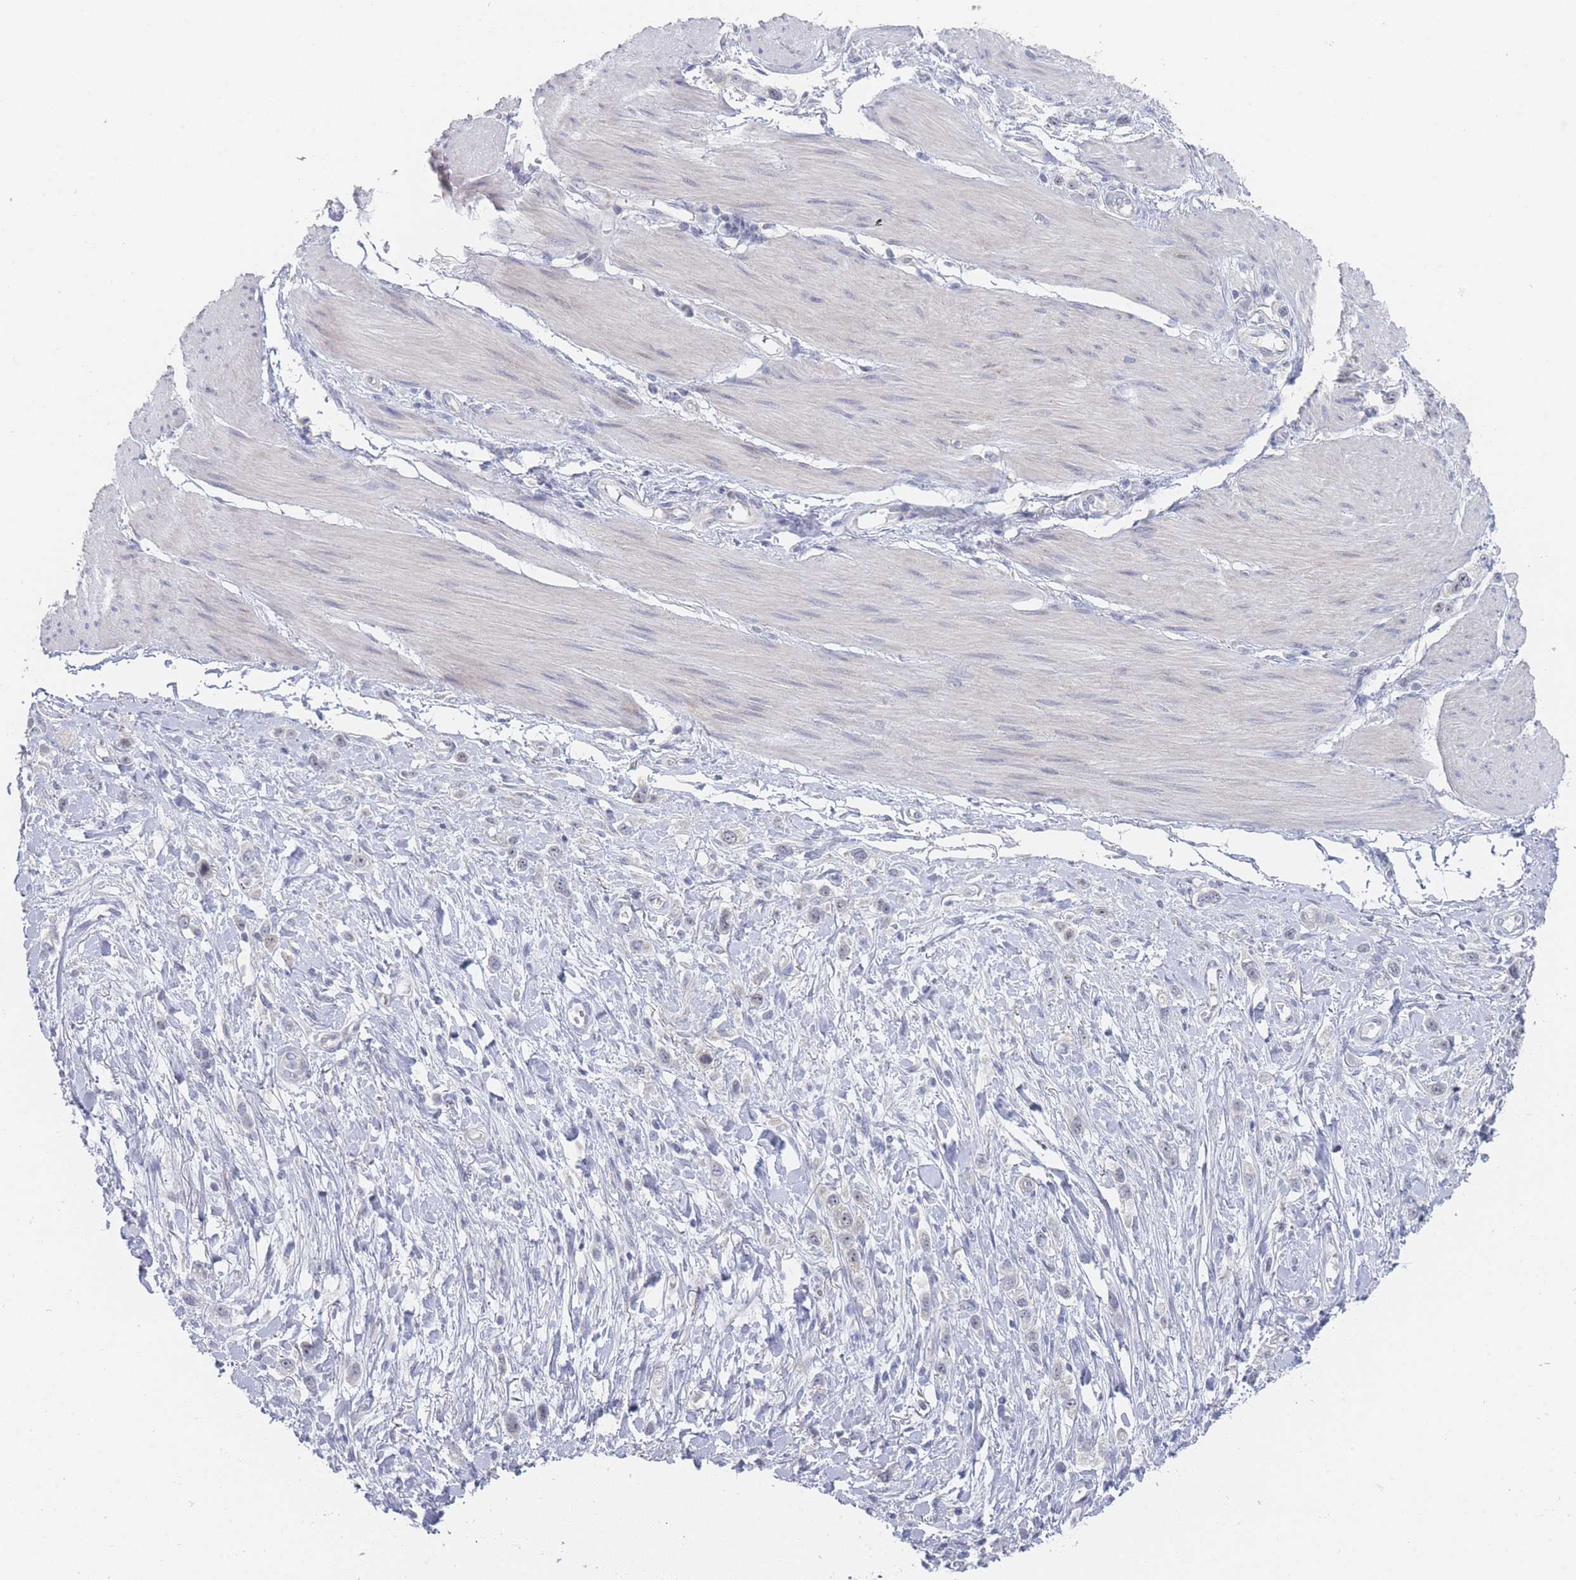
{"staining": {"intensity": "negative", "quantity": "none", "location": "none"}, "tissue": "stomach cancer", "cell_type": "Tumor cells", "image_type": "cancer", "snomed": [{"axis": "morphology", "description": "Adenocarcinoma, NOS"}, {"axis": "topography", "description": "Stomach"}], "caption": "Image shows no protein staining in tumor cells of adenocarcinoma (stomach) tissue.", "gene": "RNF8", "patient": {"sex": "female", "age": 65}}